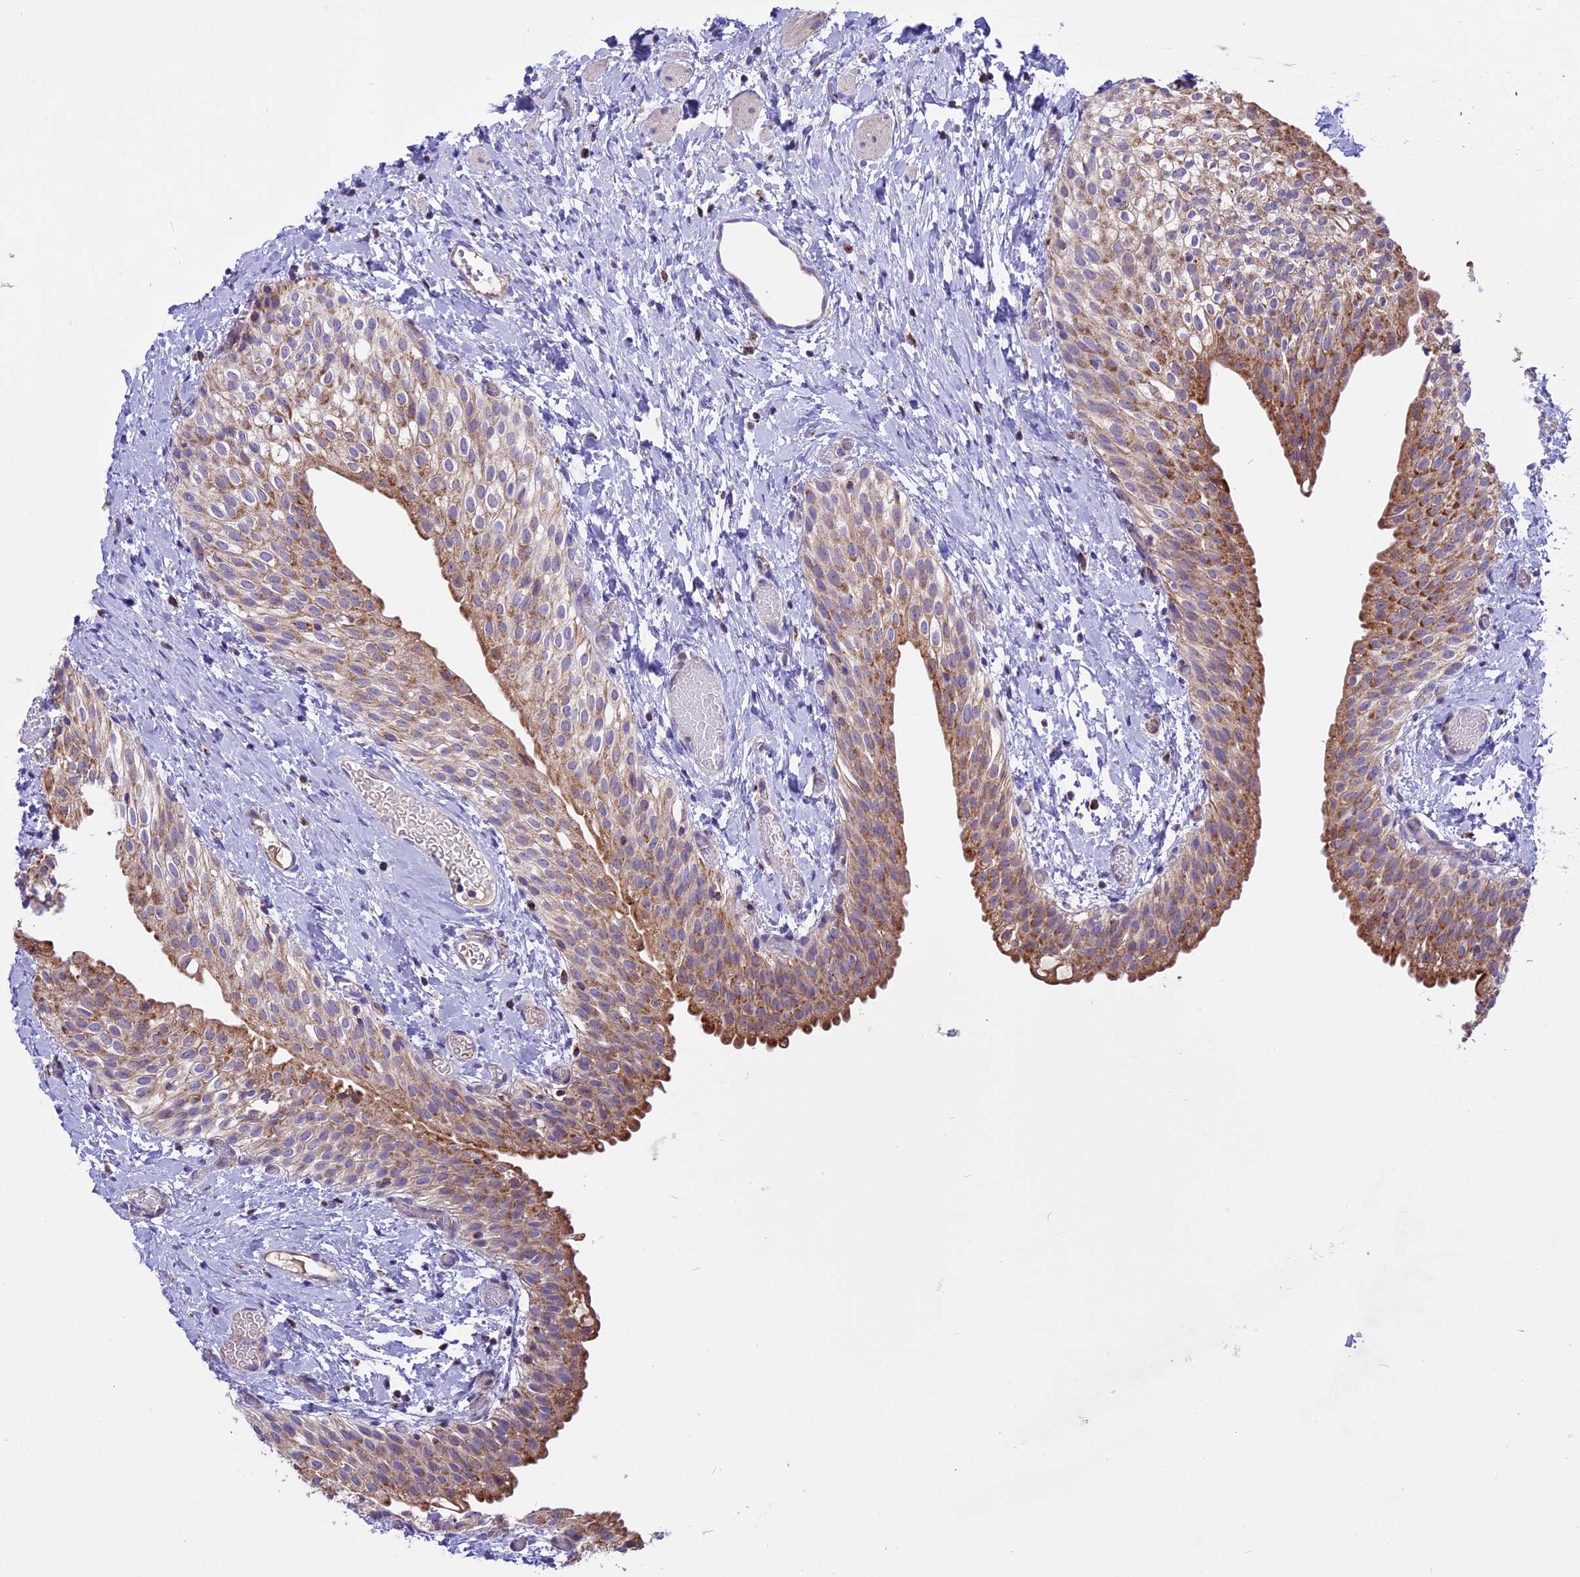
{"staining": {"intensity": "moderate", "quantity": "25%-75%", "location": "cytoplasmic/membranous"}, "tissue": "urinary bladder", "cell_type": "Urothelial cells", "image_type": "normal", "snomed": [{"axis": "morphology", "description": "Normal tissue, NOS"}, {"axis": "topography", "description": "Urinary bladder"}], "caption": "Urinary bladder stained for a protein (brown) reveals moderate cytoplasmic/membranous positive expression in about 25%-75% of urothelial cells.", "gene": "COX17", "patient": {"sex": "male", "age": 1}}